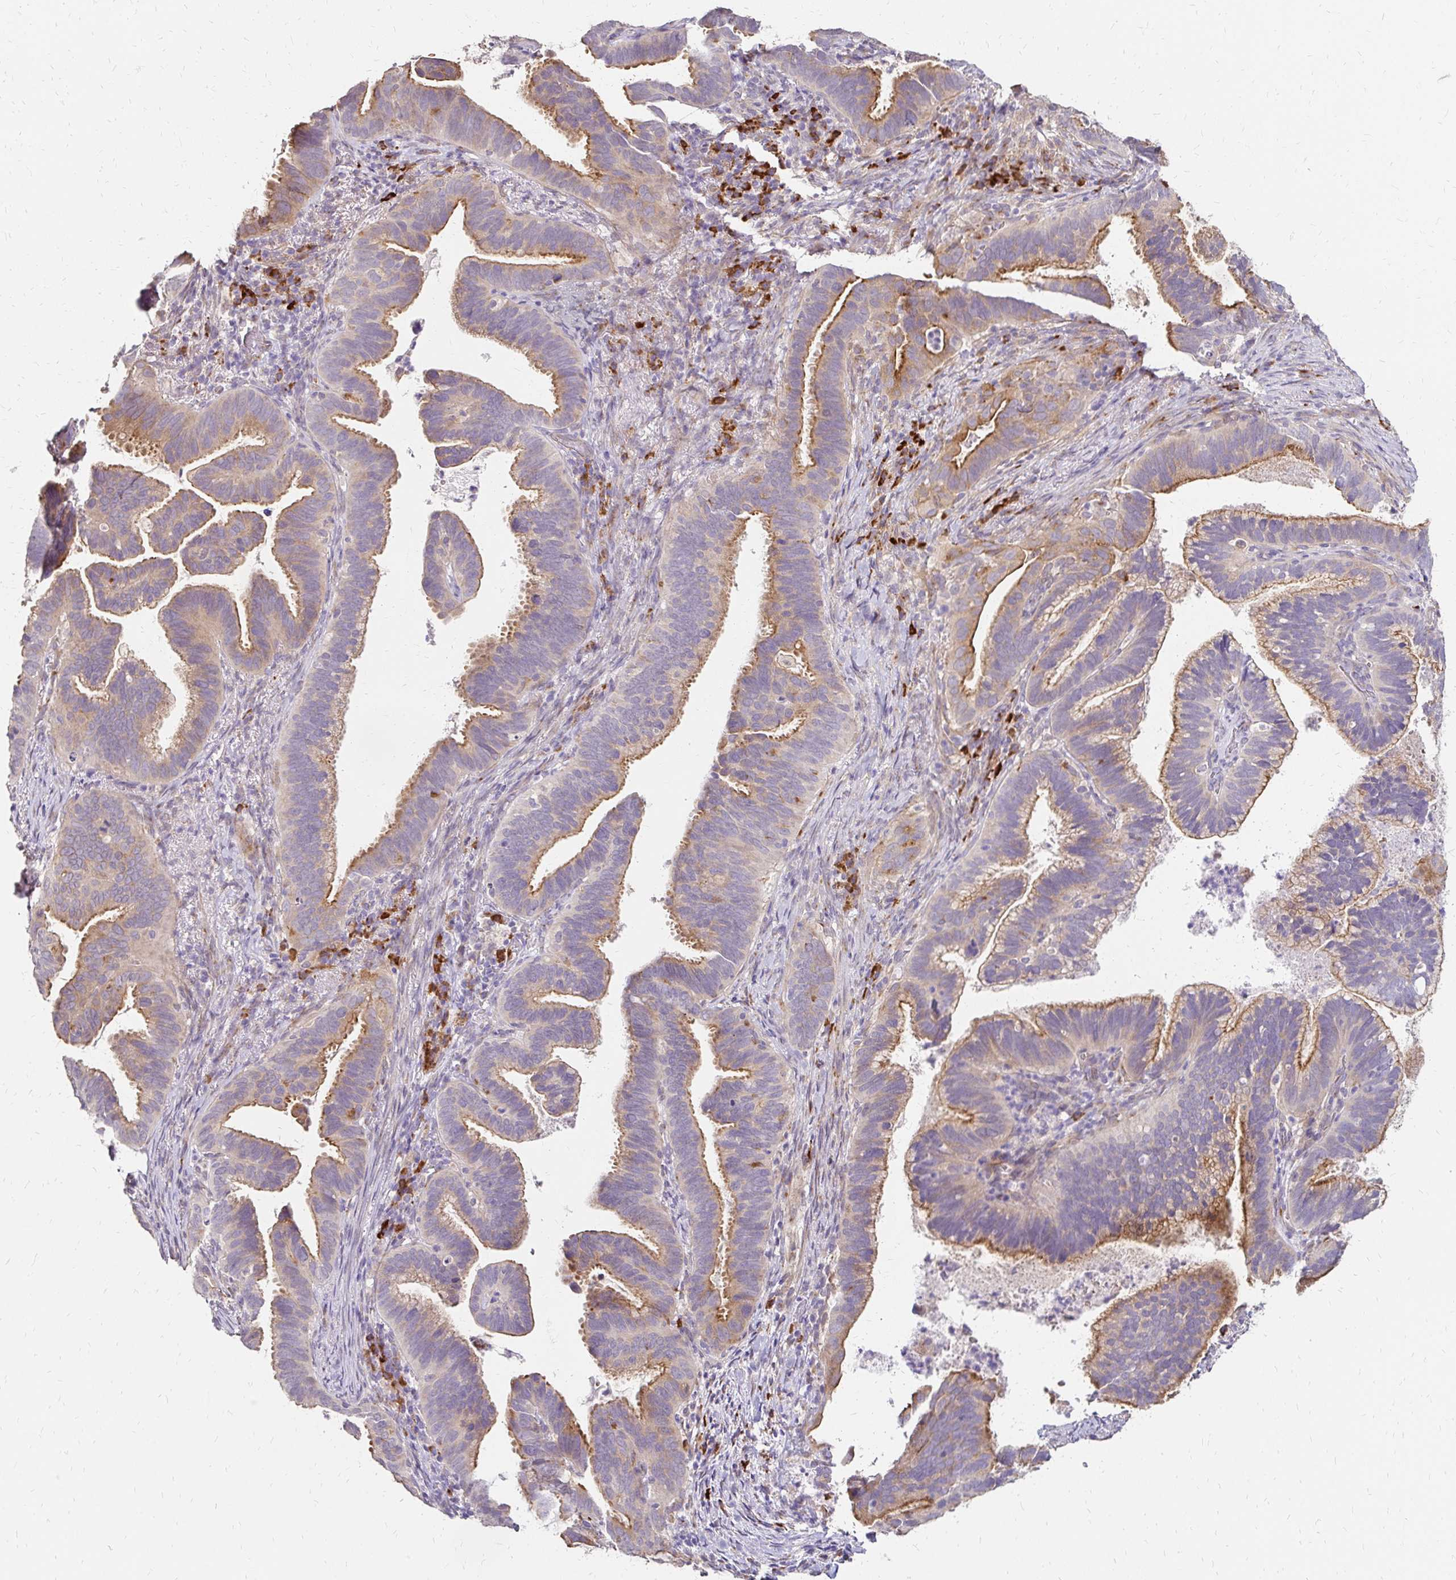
{"staining": {"intensity": "moderate", "quantity": "25%-75%", "location": "cytoplasmic/membranous"}, "tissue": "cervical cancer", "cell_type": "Tumor cells", "image_type": "cancer", "snomed": [{"axis": "morphology", "description": "Adenocarcinoma, NOS"}, {"axis": "topography", "description": "Cervix"}], "caption": "Approximately 25%-75% of tumor cells in cervical cancer show moderate cytoplasmic/membranous protein staining as visualized by brown immunohistochemical staining.", "gene": "PRIMA1", "patient": {"sex": "female", "age": 61}}